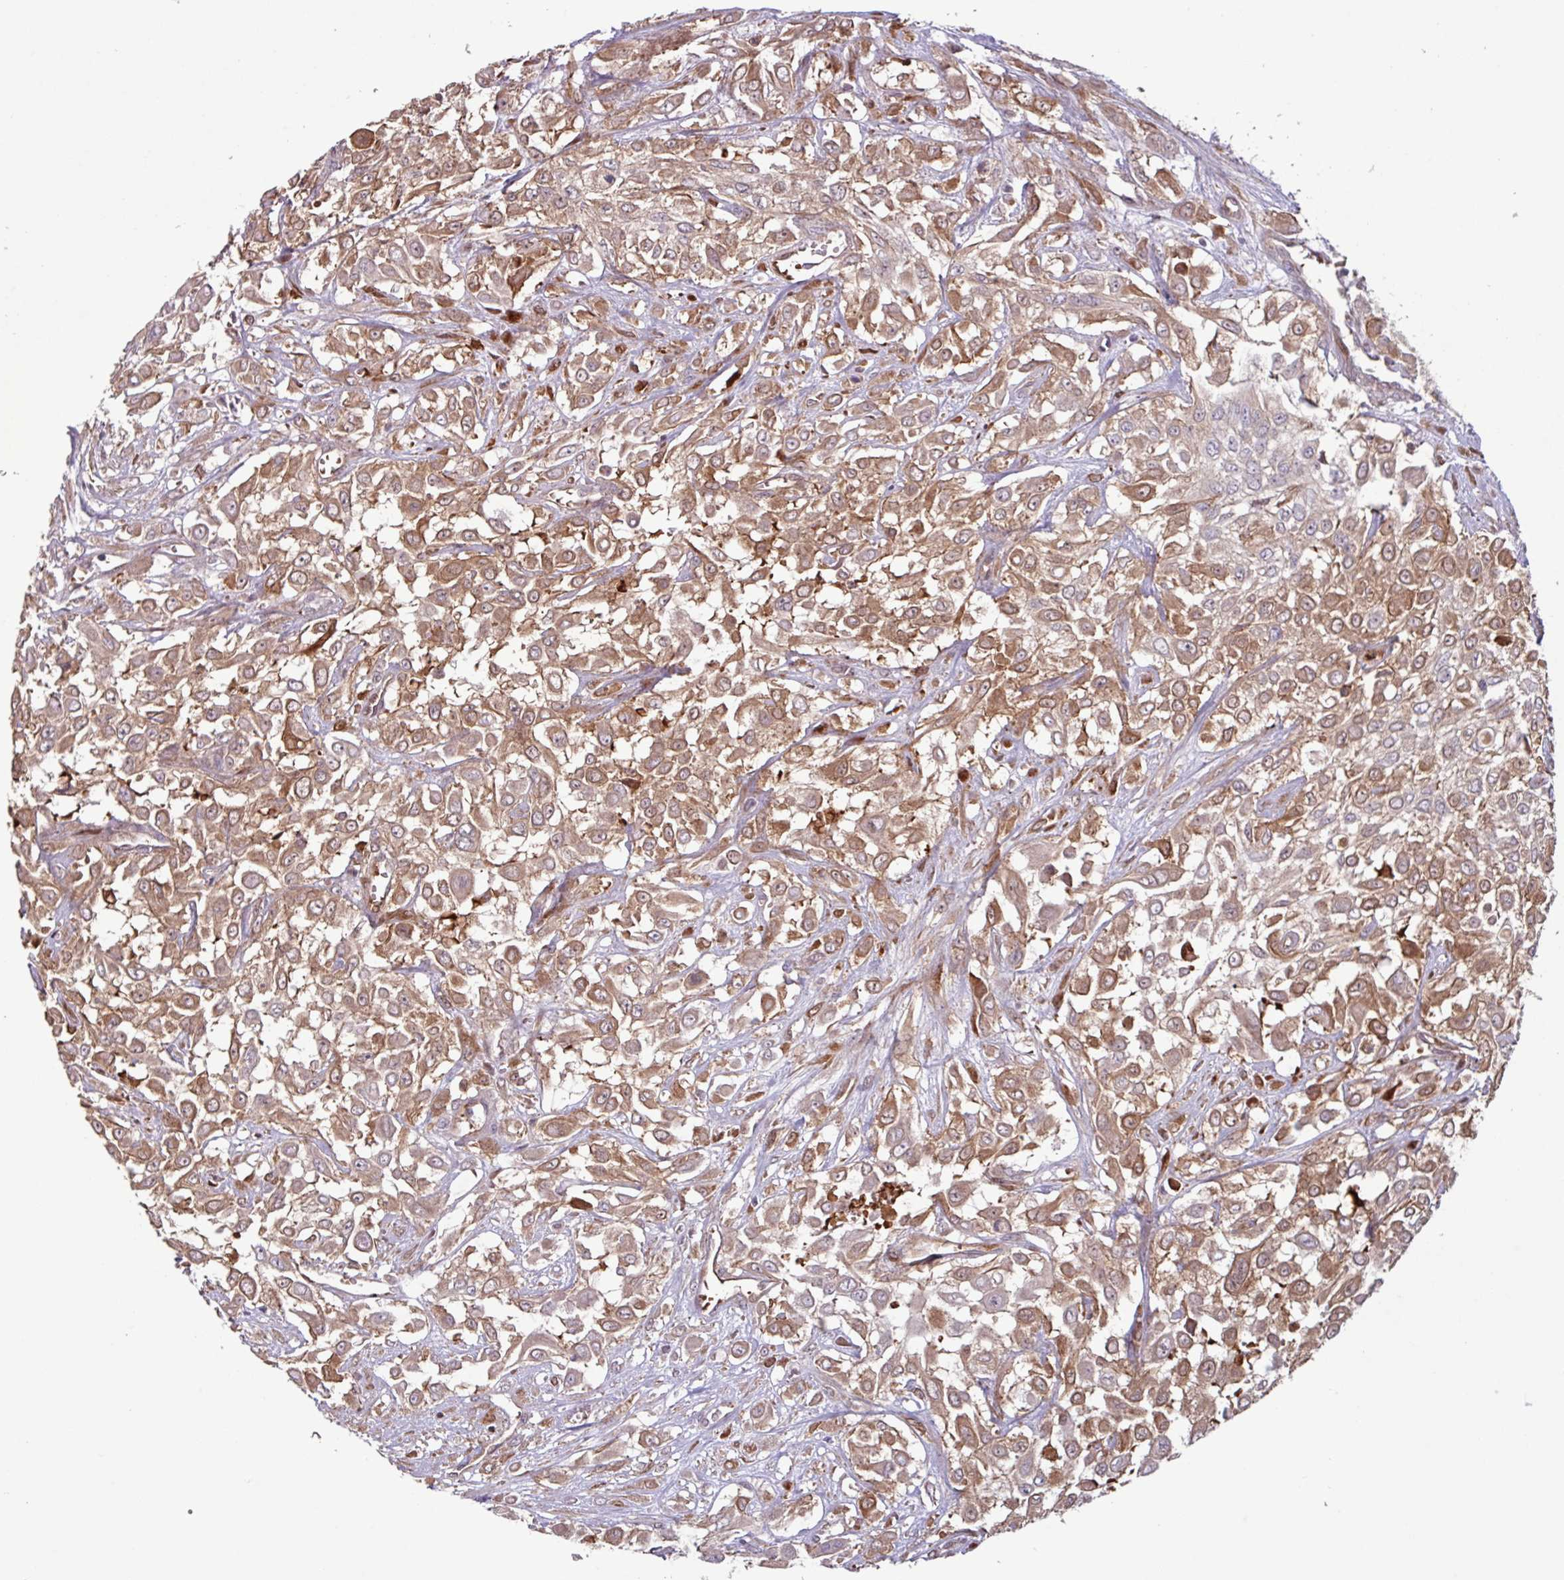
{"staining": {"intensity": "moderate", "quantity": ">75%", "location": "cytoplasmic/membranous,nuclear"}, "tissue": "urothelial cancer", "cell_type": "Tumor cells", "image_type": "cancer", "snomed": [{"axis": "morphology", "description": "Urothelial carcinoma, High grade"}, {"axis": "topography", "description": "Urinary bladder"}], "caption": "Immunohistochemical staining of human urothelial cancer reveals moderate cytoplasmic/membranous and nuclear protein expression in approximately >75% of tumor cells.", "gene": "SEC61G", "patient": {"sex": "male", "age": 57}}